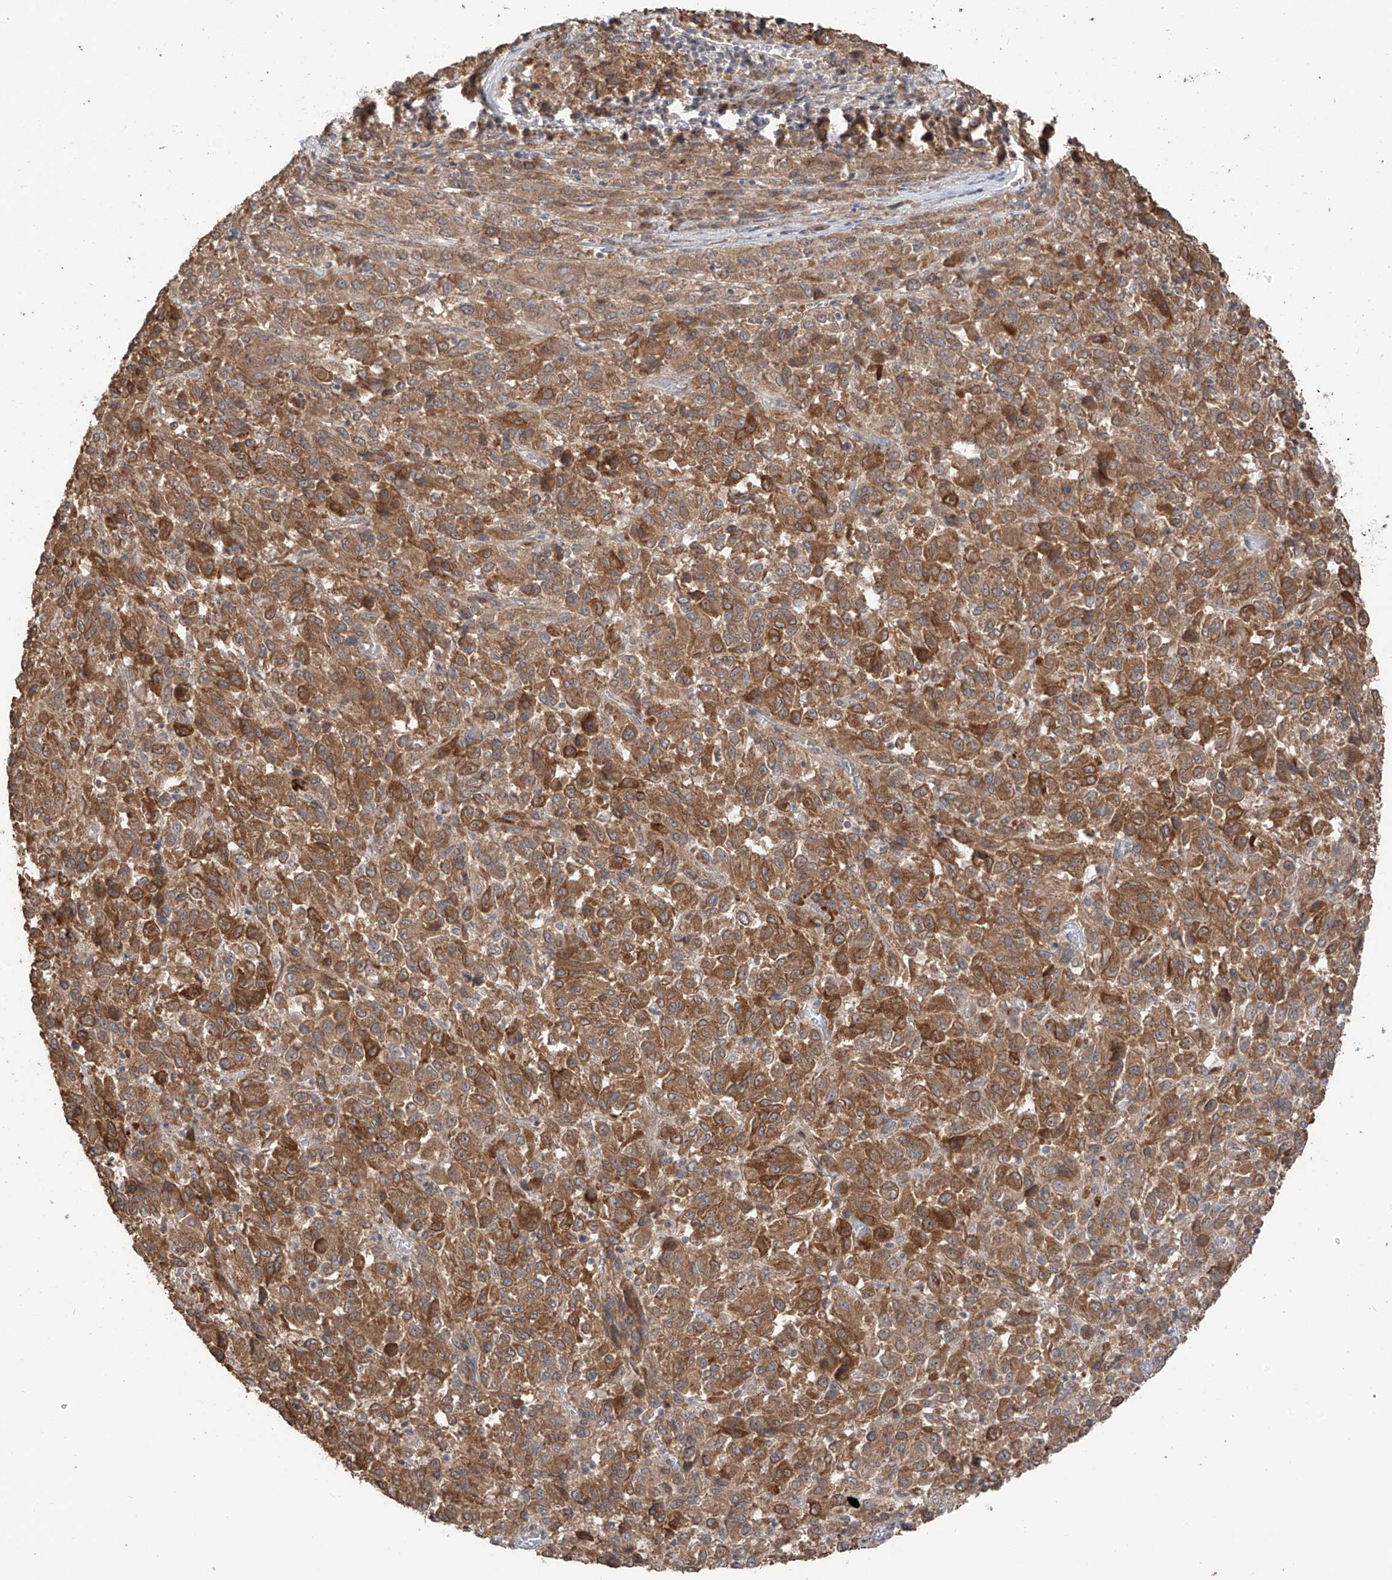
{"staining": {"intensity": "moderate", "quantity": ">75%", "location": "cytoplasmic/membranous"}, "tissue": "melanoma", "cell_type": "Tumor cells", "image_type": "cancer", "snomed": [{"axis": "morphology", "description": "Malignant melanoma, Metastatic site"}, {"axis": "topography", "description": "Lung"}], "caption": "High-magnification brightfield microscopy of melanoma stained with DAB (brown) and counterstained with hematoxylin (blue). tumor cells exhibit moderate cytoplasmic/membranous expression is present in approximately>75% of cells.", "gene": "COLGALT2", "patient": {"sex": "male", "age": 64}}